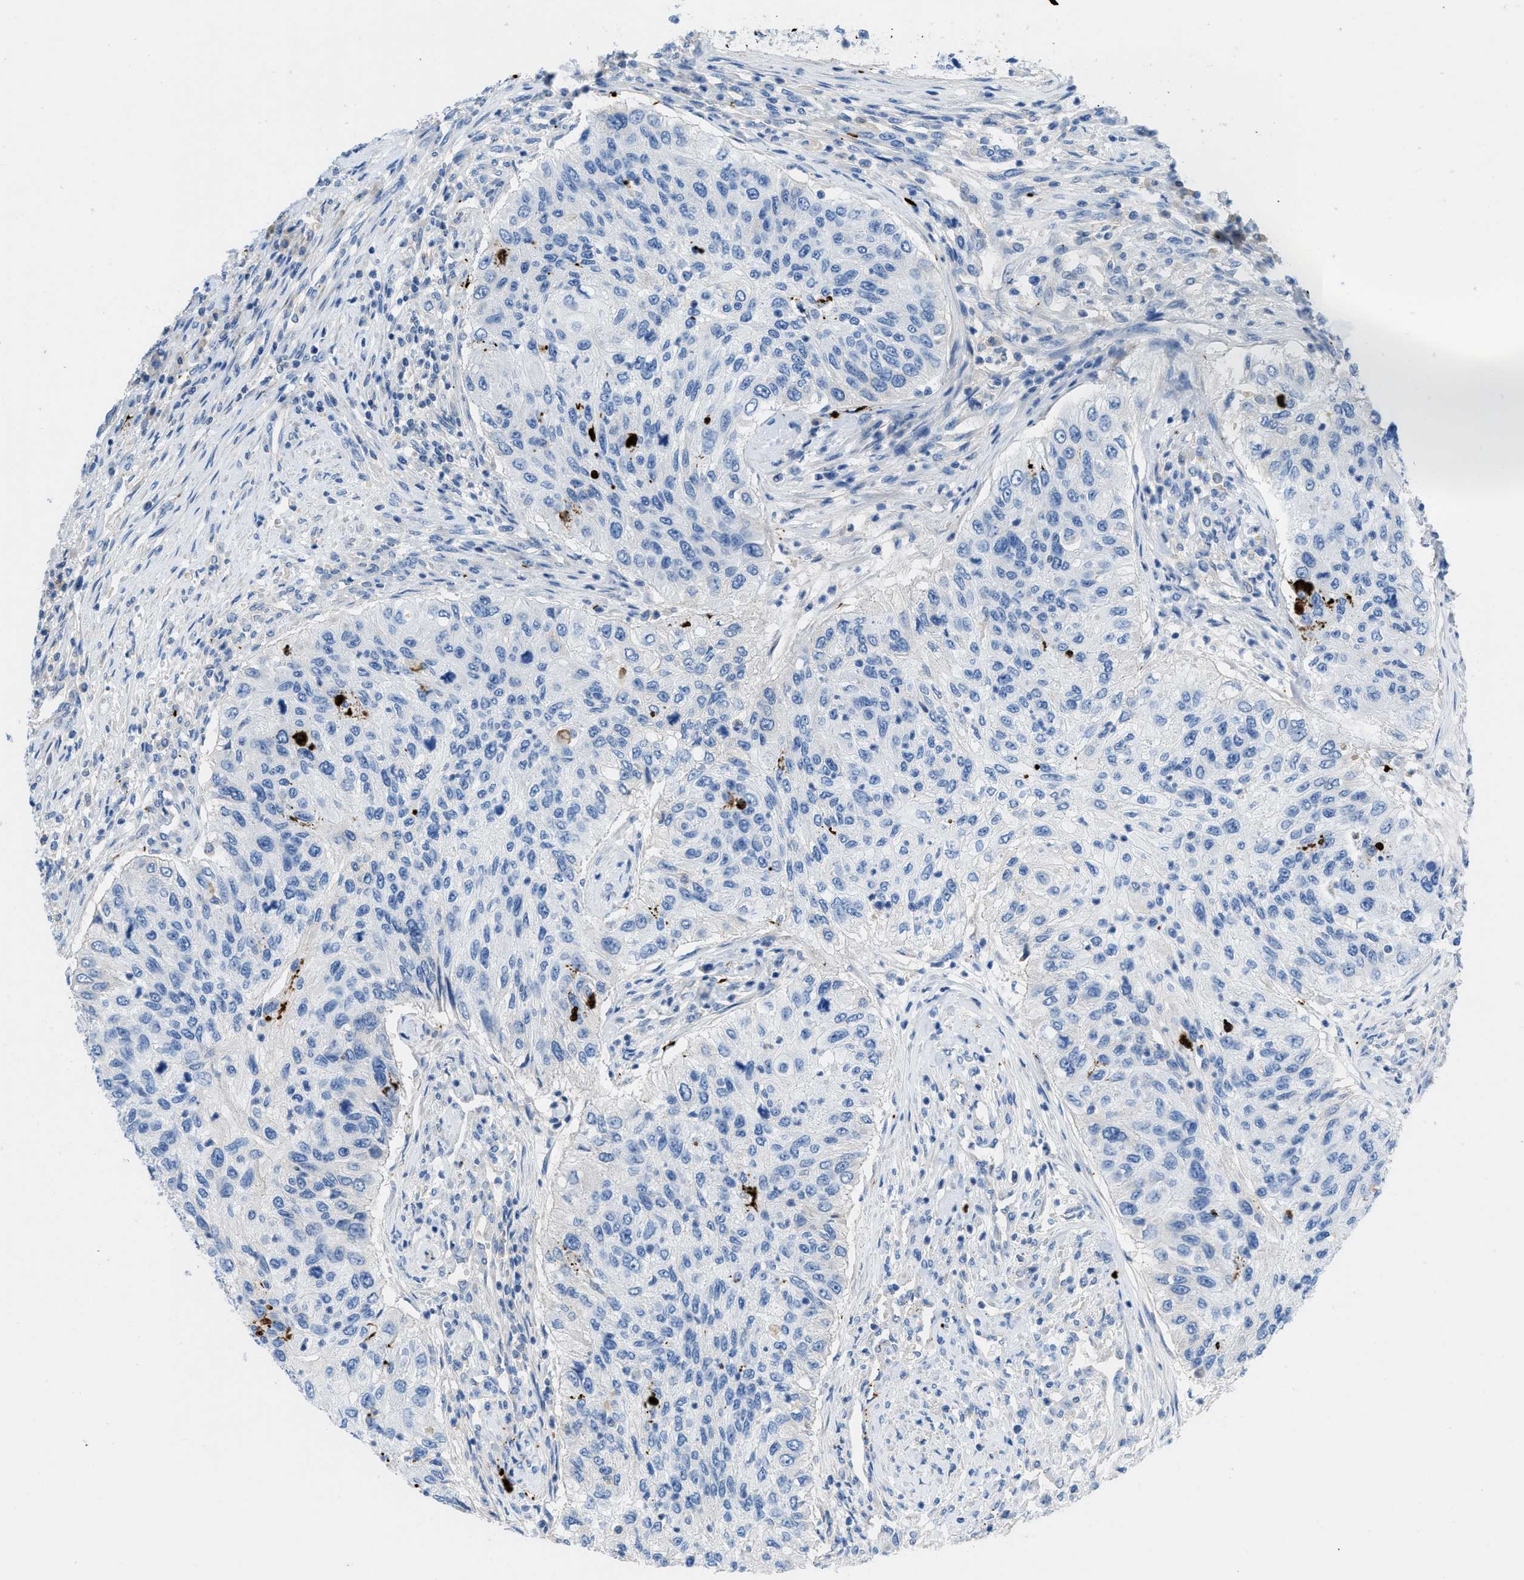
{"staining": {"intensity": "negative", "quantity": "none", "location": "none"}, "tissue": "urothelial cancer", "cell_type": "Tumor cells", "image_type": "cancer", "snomed": [{"axis": "morphology", "description": "Urothelial carcinoma, High grade"}, {"axis": "topography", "description": "Urinary bladder"}], "caption": "Immunohistochemical staining of human urothelial cancer shows no significant positivity in tumor cells.", "gene": "XCR1", "patient": {"sex": "female", "age": 60}}